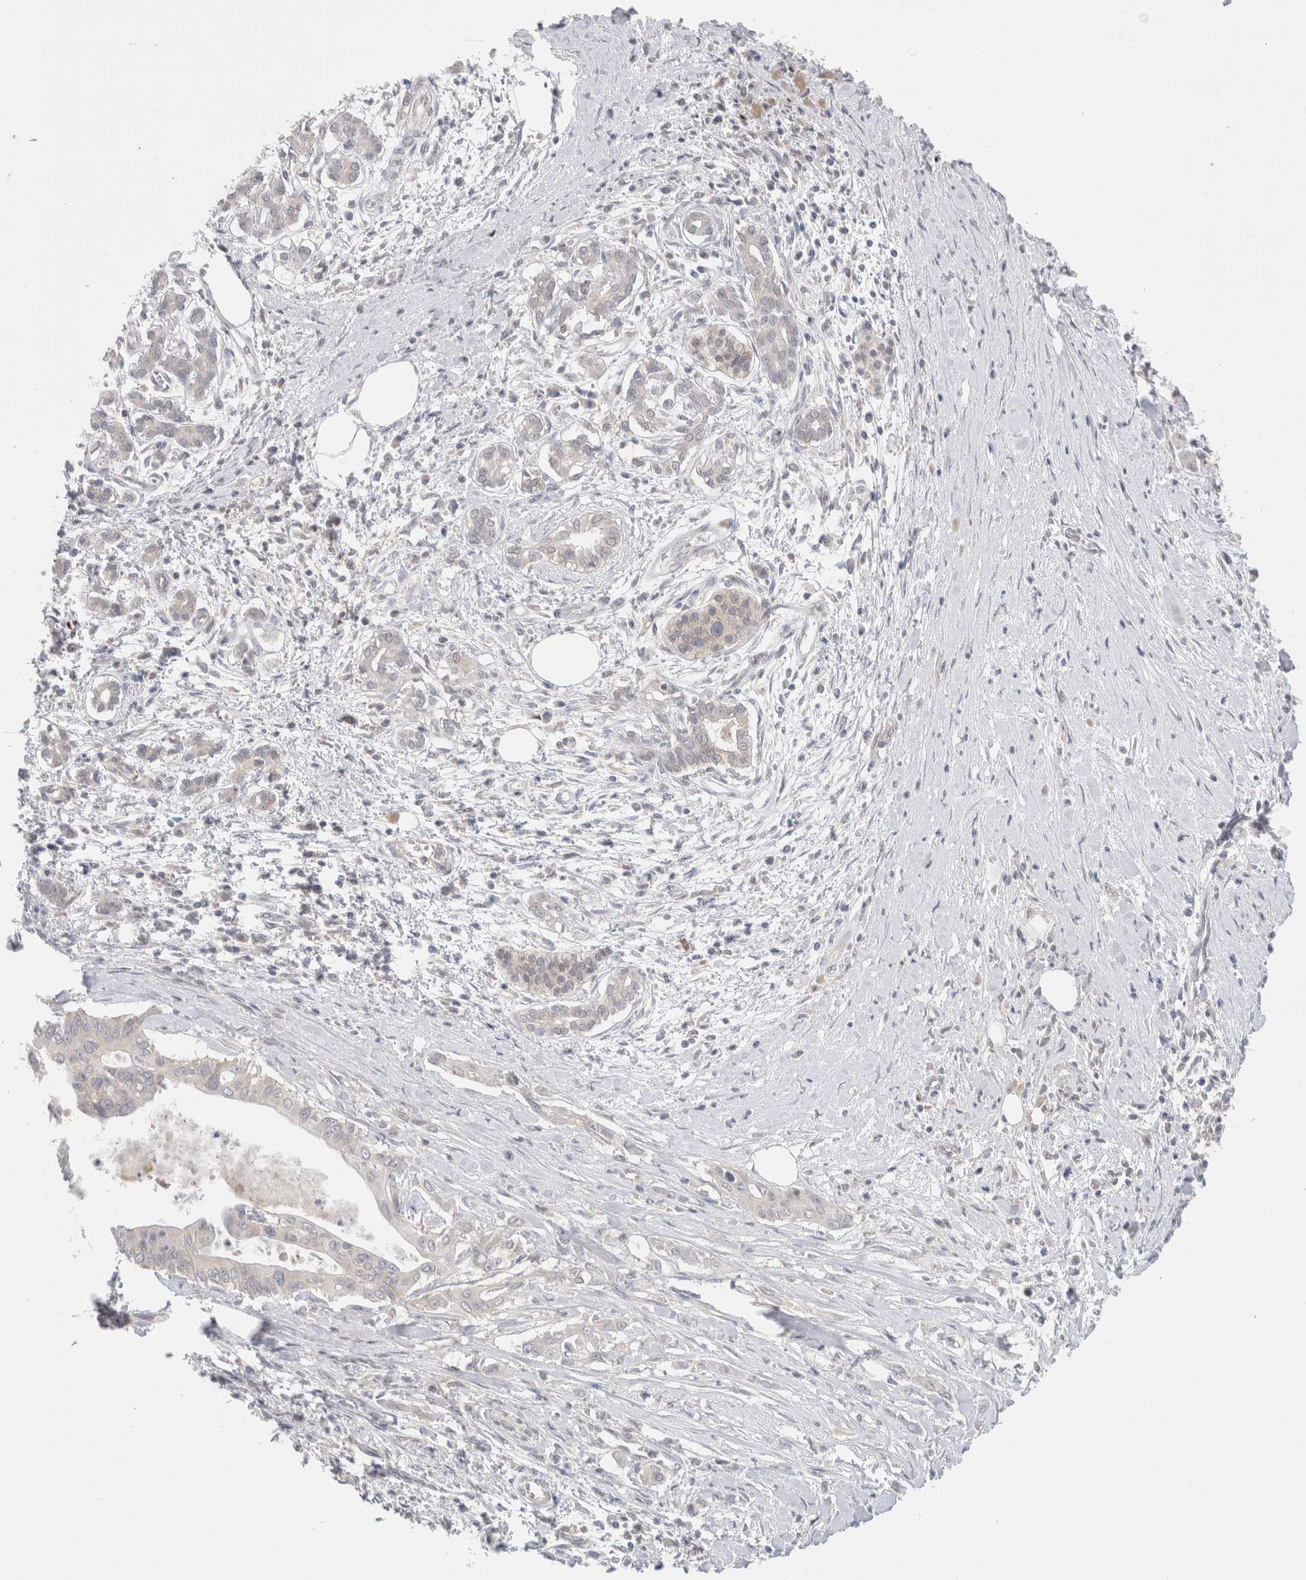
{"staining": {"intensity": "negative", "quantity": "none", "location": "none"}, "tissue": "pancreatic cancer", "cell_type": "Tumor cells", "image_type": "cancer", "snomed": [{"axis": "morphology", "description": "Adenocarcinoma, NOS"}, {"axis": "topography", "description": "Pancreas"}], "caption": "Micrograph shows no protein positivity in tumor cells of pancreatic cancer (adenocarcinoma) tissue.", "gene": "NDOR1", "patient": {"sex": "male", "age": 58}}